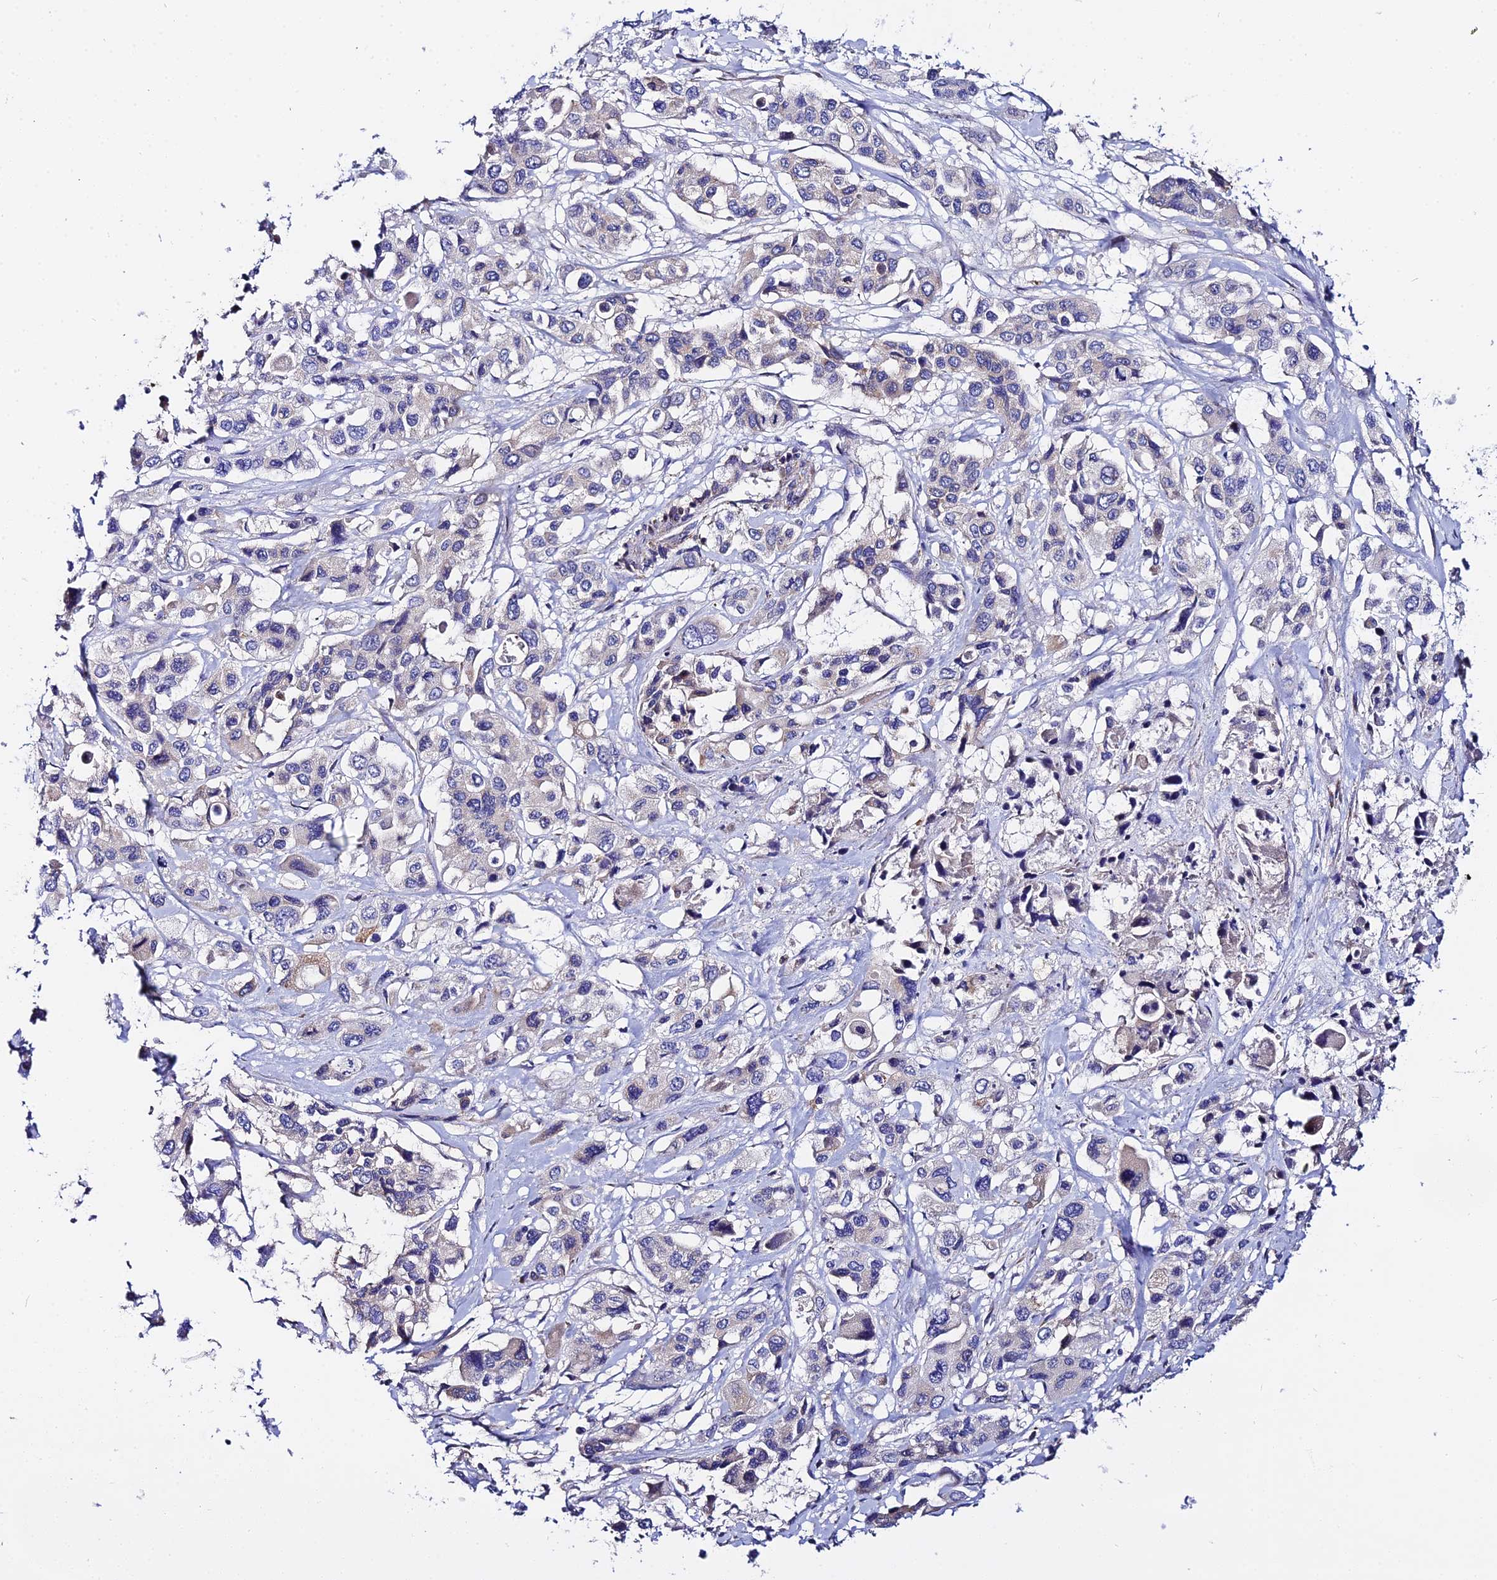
{"staining": {"intensity": "weak", "quantity": "<25%", "location": "cytoplasmic/membranous"}, "tissue": "pancreatic cancer", "cell_type": "Tumor cells", "image_type": "cancer", "snomed": [{"axis": "morphology", "description": "Adenocarcinoma, NOS"}, {"axis": "topography", "description": "Pancreas"}], "caption": "Immunohistochemistry image of pancreatic cancer (adenocarcinoma) stained for a protein (brown), which reveals no positivity in tumor cells.", "gene": "ACOT2", "patient": {"sex": "male", "age": 92}}